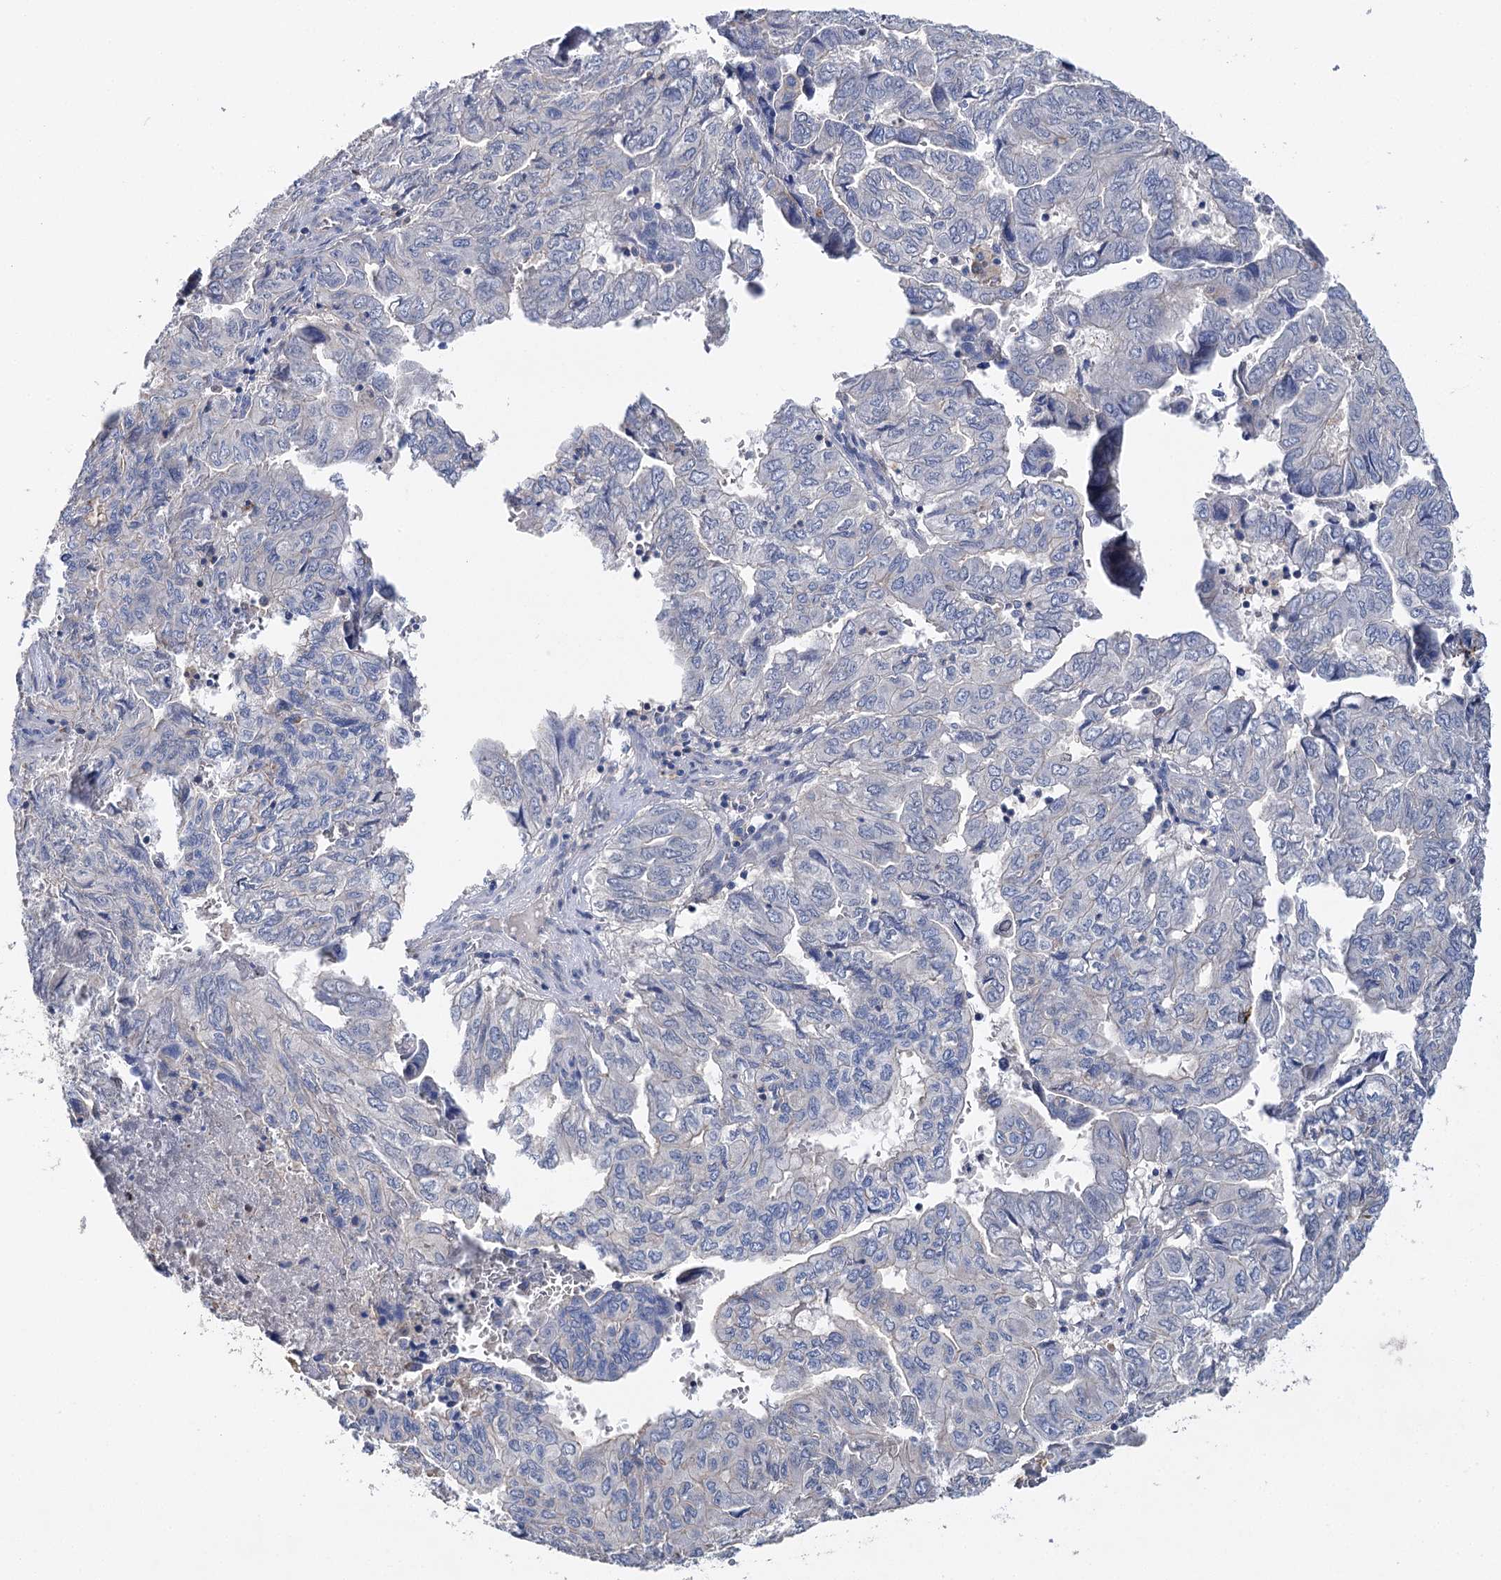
{"staining": {"intensity": "negative", "quantity": "none", "location": "none"}, "tissue": "pancreatic cancer", "cell_type": "Tumor cells", "image_type": "cancer", "snomed": [{"axis": "morphology", "description": "Adenocarcinoma, NOS"}, {"axis": "topography", "description": "Pancreas"}], "caption": "This is an immunohistochemistry photomicrograph of human pancreatic cancer (adenocarcinoma). There is no positivity in tumor cells.", "gene": "EPYC", "patient": {"sex": "male", "age": 51}}